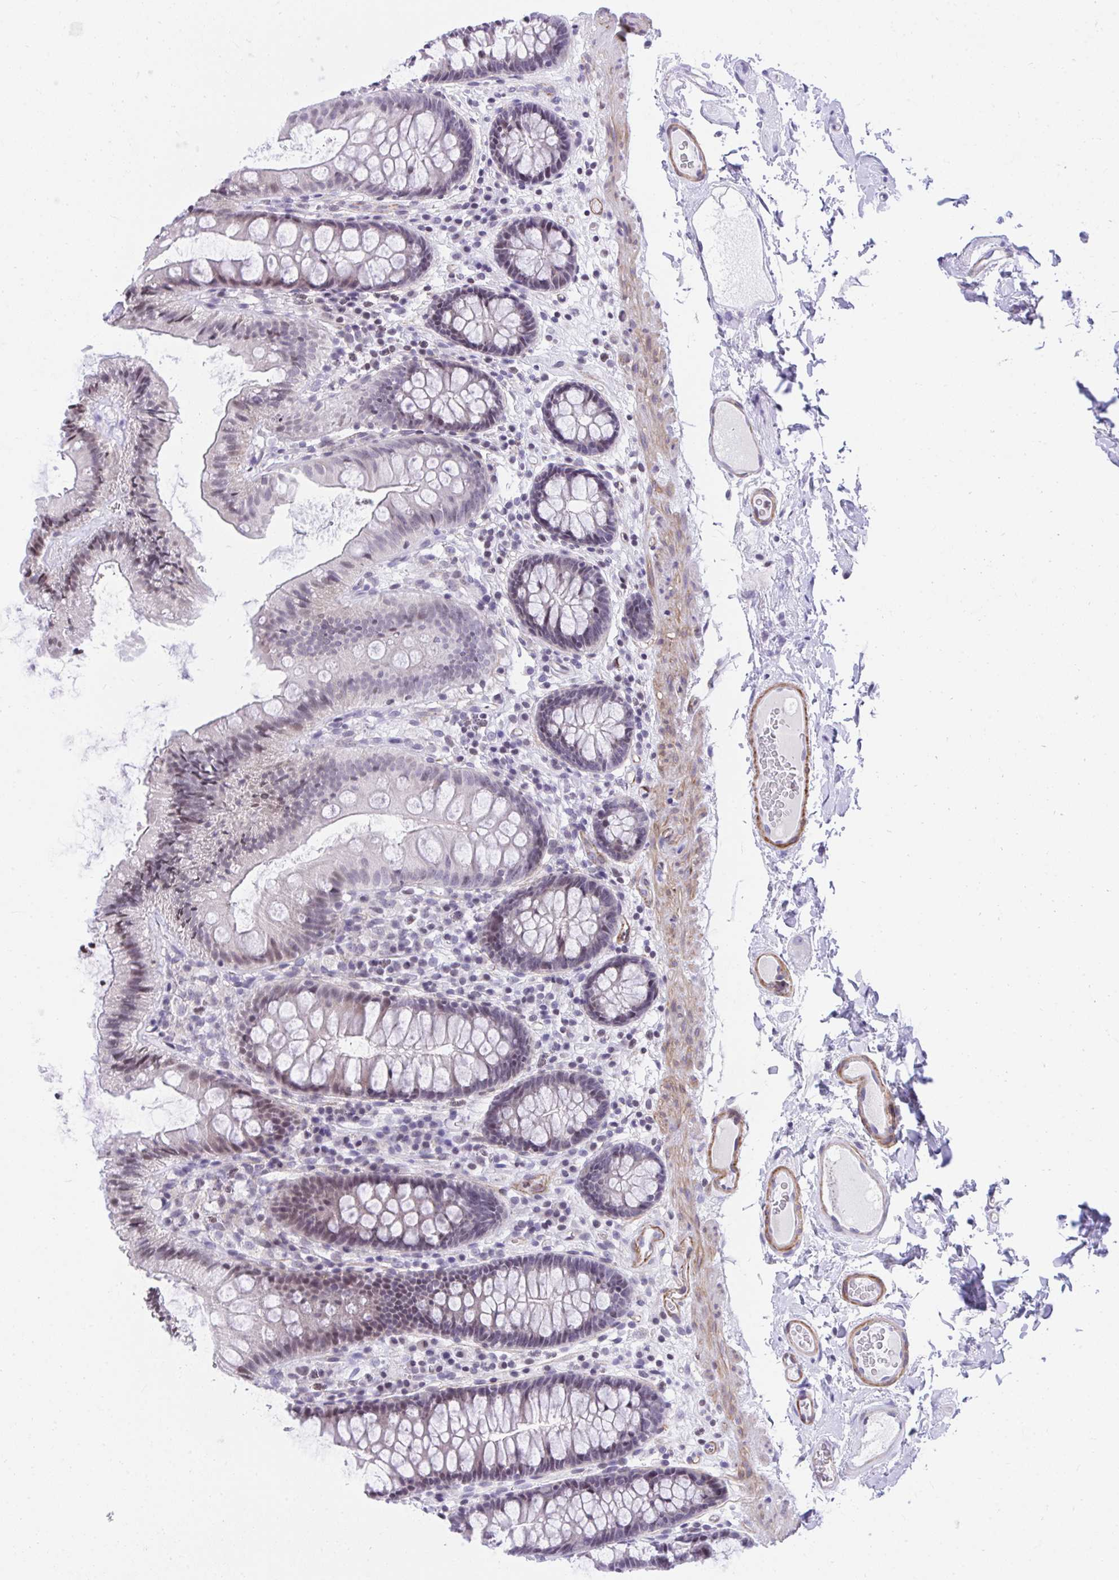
{"staining": {"intensity": "moderate", "quantity": ">75%", "location": "cytoplasmic/membranous"}, "tissue": "colon", "cell_type": "Endothelial cells", "image_type": "normal", "snomed": [{"axis": "morphology", "description": "Normal tissue, NOS"}, {"axis": "topography", "description": "Colon"}], "caption": "A brown stain shows moderate cytoplasmic/membranous expression of a protein in endothelial cells of benign human colon.", "gene": "KCNN4", "patient": {"sex": "male", "age": 84}}